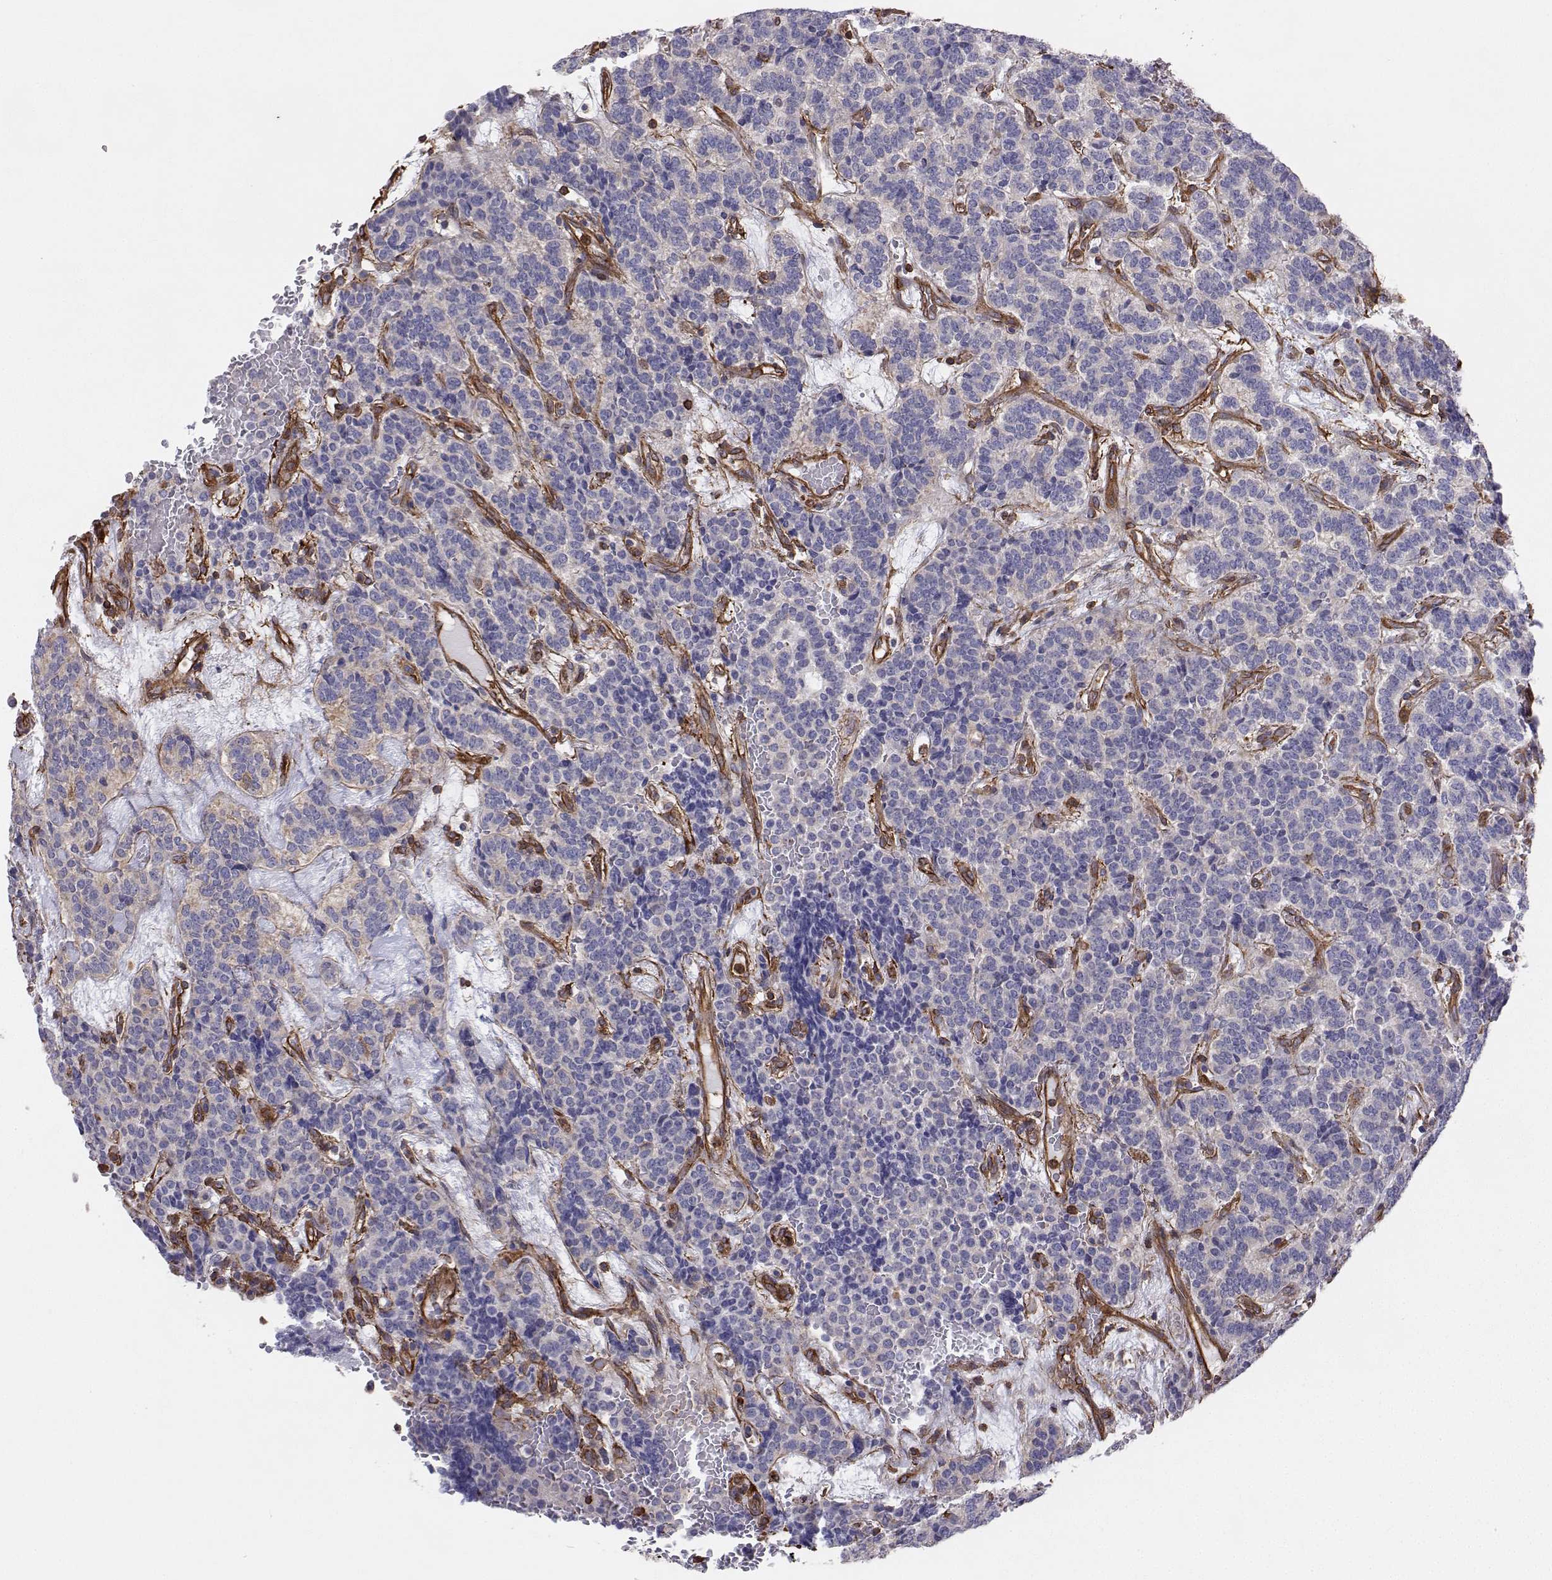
{"staining": {"intensity": "negative", "quantity": "none", "location": "none"}, "tissue": "carcinoid", "cell_type": "Tumor cells", "image_type": "cancer", "snomed": [{"axis": "morphology", "description": "Carcinoid, malignant, NOS"}, {"axis": "topography", "description": "Pancreas"}], "caption": "An immunohistochemistry micrograph of carcinoid is shown. There is no staining in tumor cells of carcinoid.", "gene": "MYH9", "patient": {"sex": "male", "age": 36}}